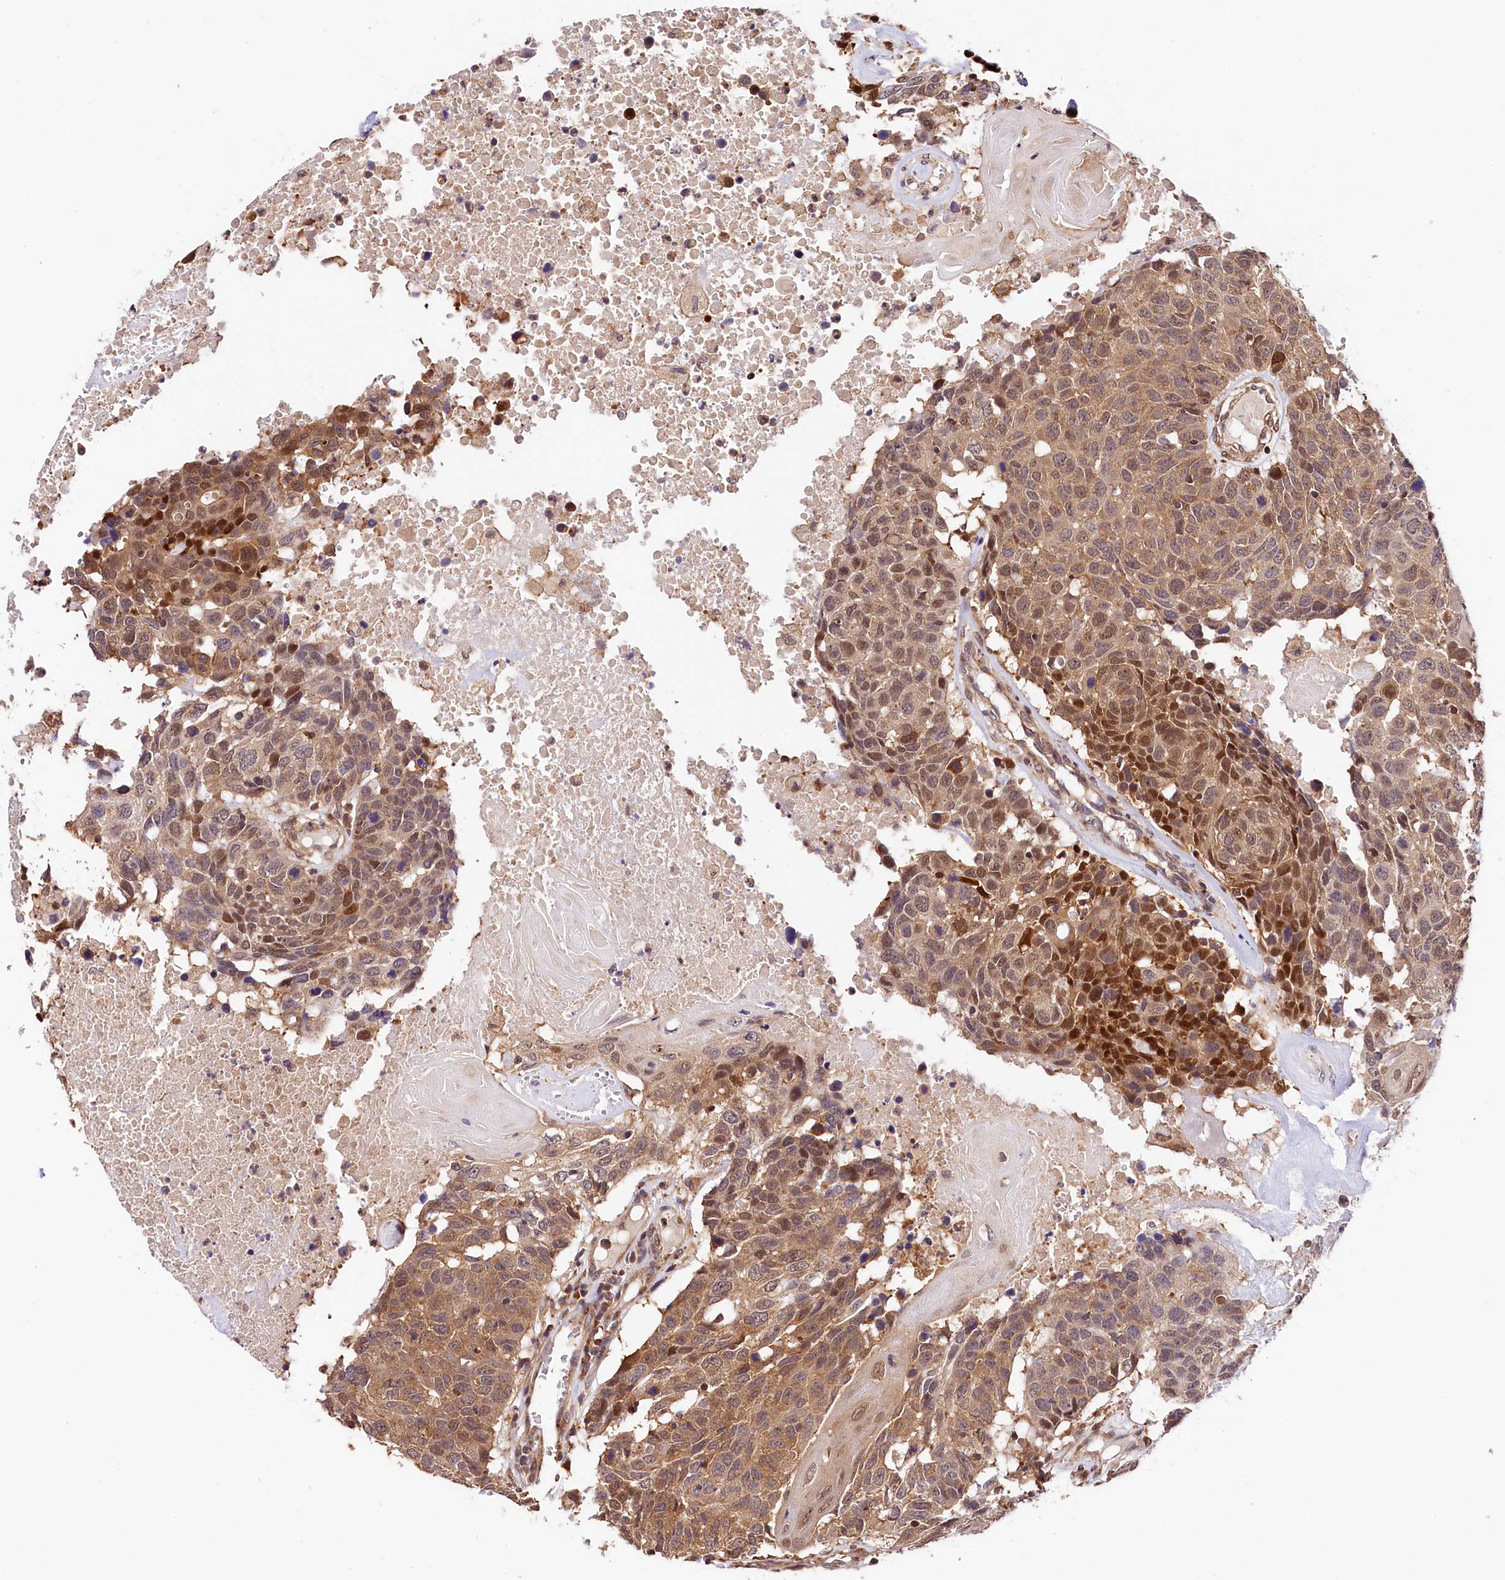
{"staining": {"intensity": "moderate", "quantity": ">75%", "location": "cytoplasmic/membranous,nuclear"}, "tissue": "head and neck cancer", "cell_type": "Tumor cells", "image_type": "cancer", "snomed": [{"axis": "morphology", "description": "Squamous cell carcinoma, NOS"}, {"axis": "topography", "description": "Head-Neck"}], "caption": "DAB immunohistochemical staining of squamous cell carcinoma (head and neck) shows moderate cytoplasmic/membranous and nuclear protein positivity in about >75% of tumor cells.", "gene": "CHORDC1", "patient": {"sex": "male", "age": 66}}